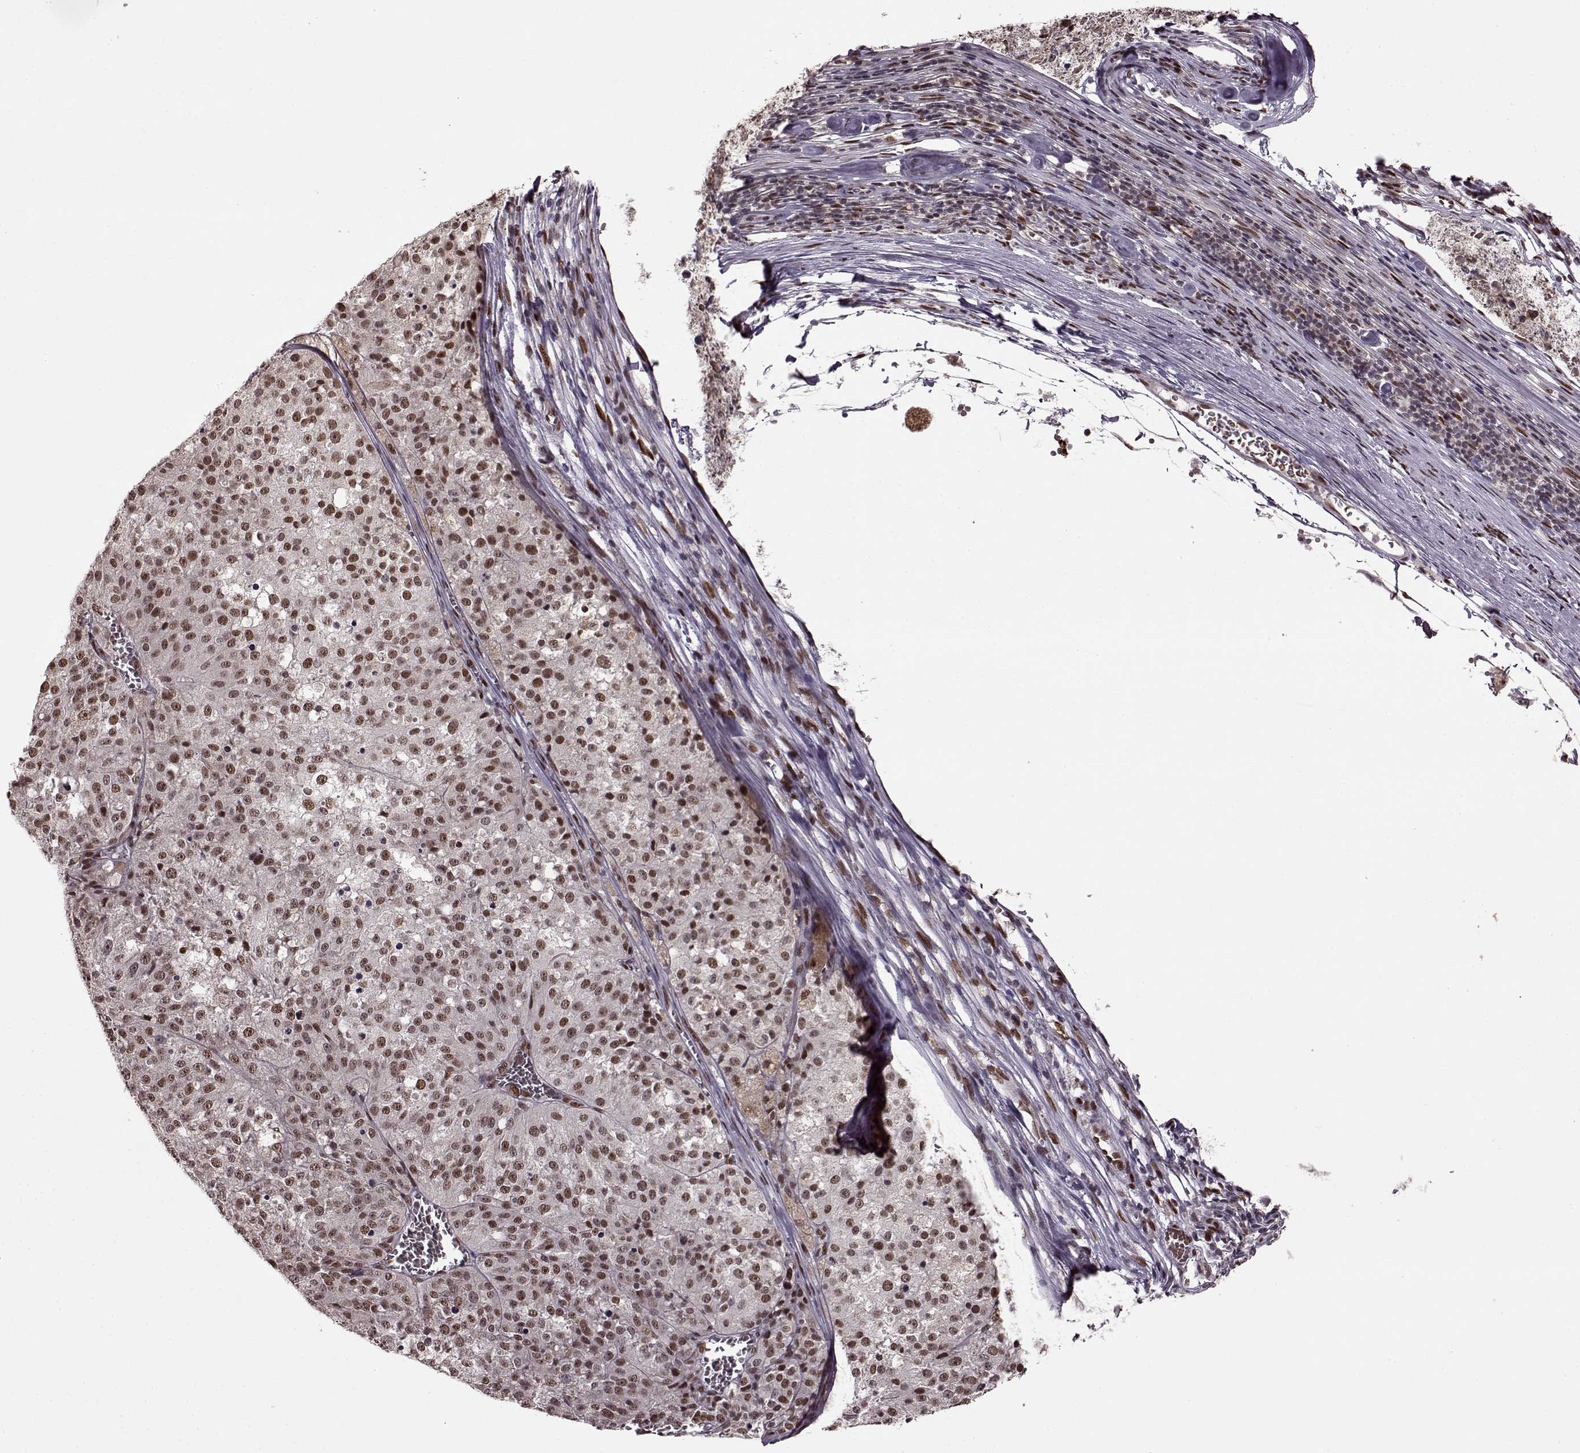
{"staining": {"intensity": "moderate", "quantity": ">75%", "location": "nuclear"}, "tissue": "melanoma", "cell_type": "Tumor cells", "image_type": "cancer", "snomed": [{"axis": "morphology", "description": "Malignant melanoma, Metastatic site"}, {"axis": "topography", "description": "Lymph node"}], "caption": "This is a micrograph of immunohistochemistry (IHC) staining of malignant melanoma (metastatic site), which shows moderate expression in the nuclear of tumor cells.", "gene": "FTO", "patient": {"sex": "female", "age": 64}}